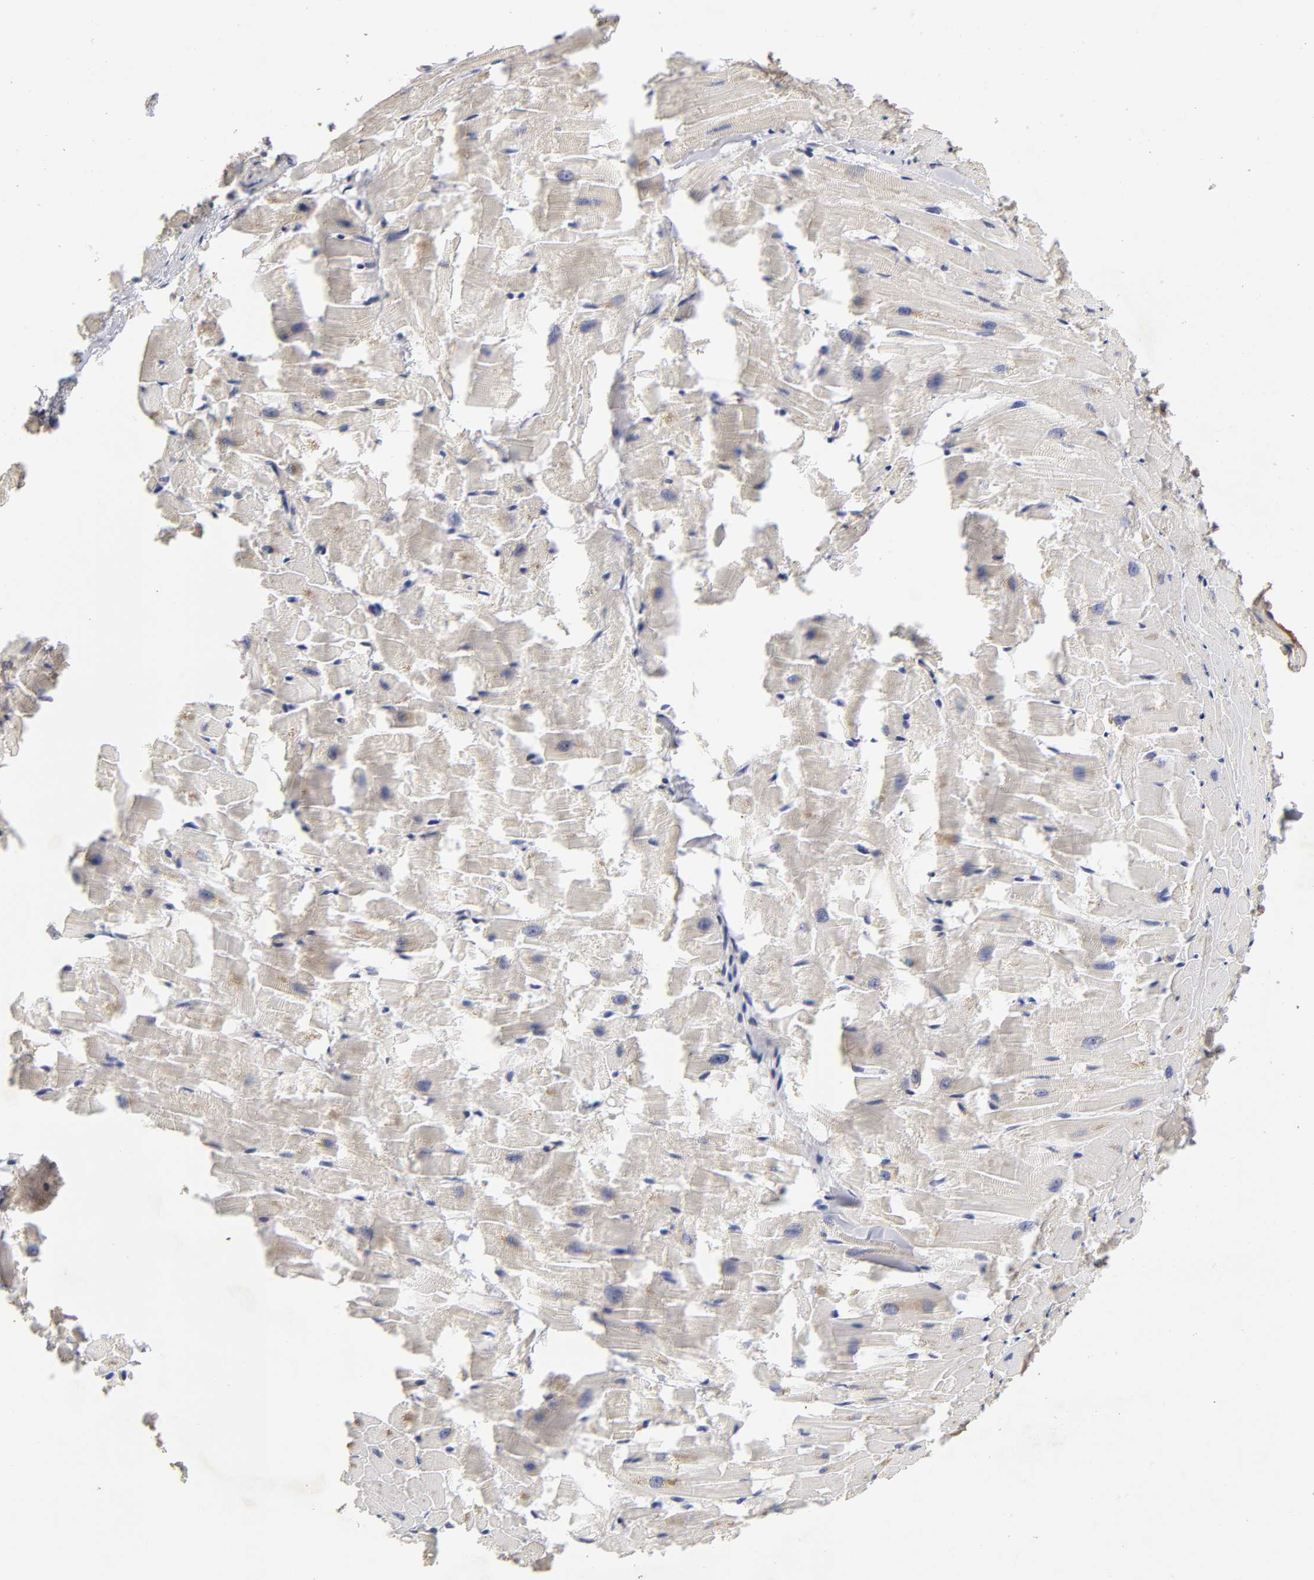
{"staining": {"intensity": "weak", "quantity": "<25%", "location": "cytoplasmic/membranous"}, "tissue": "heart muscle", "cell_type": "Cardiomyocytes", "image_type": "normal", "snomed": [{"axis": "morphology", "description": "Normal tissue, NOS"}, {"axis": "topography", "description": "Heart"}], "caption": "Photomicrograph shows no significant protein positivity in cardiomyocytes of unremarkable heart muscle. (IHC, brightfield microscopy, high magnification).", "gene": "RPS29", "patient": {"sex": "female", "age": 19}}